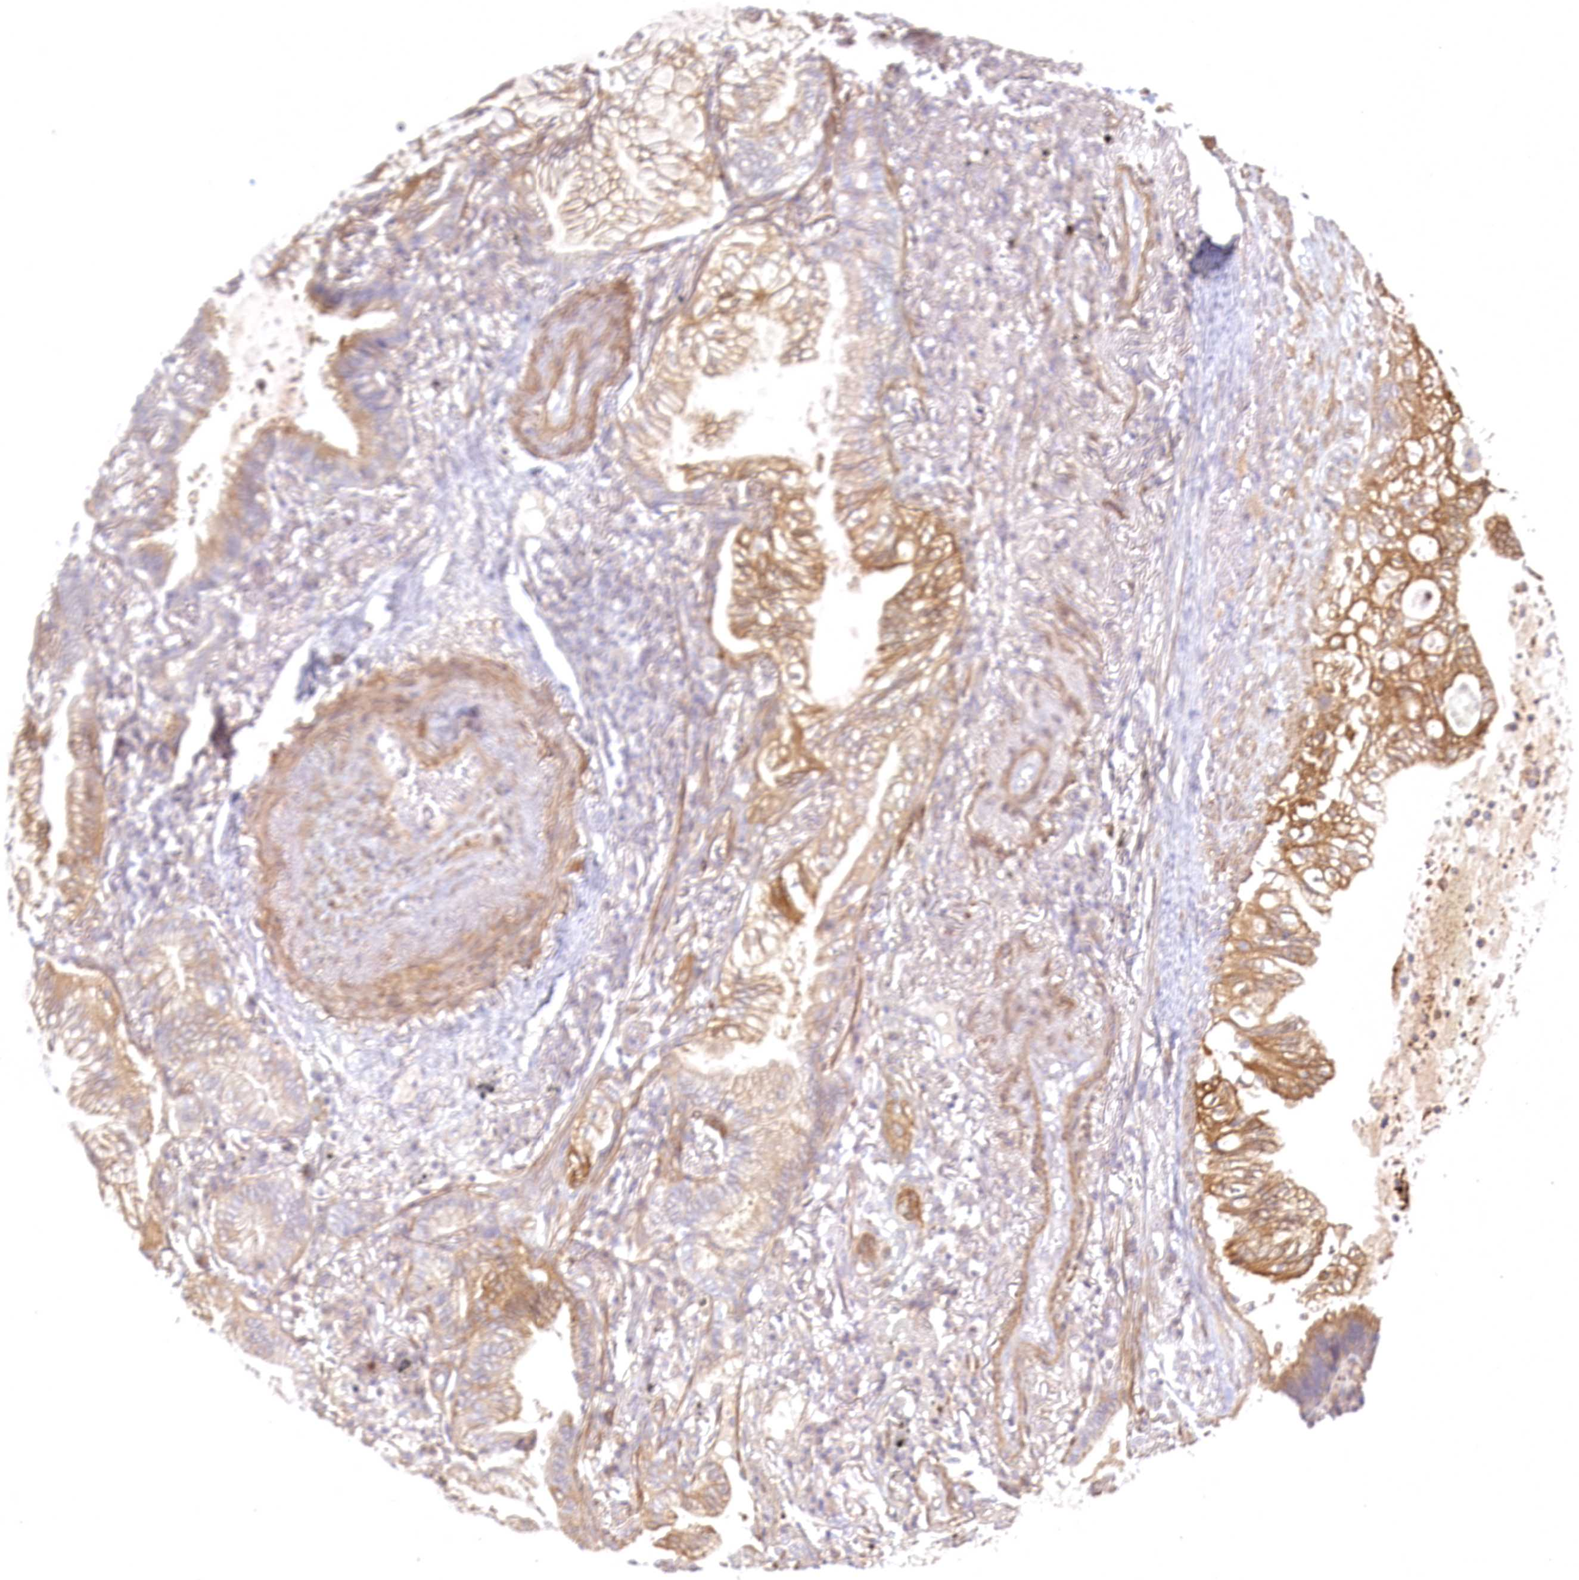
{"staining": {"intensity": "moderate", "quantity": ">75%", "location": "cytoplasmic/membranous"}, "tissue": "lung cancer", "cell_type": "Tumor cells", "image_type": "cancer", "snomed": [{"axis": "morphology", "description": "Adenocarcinoma, NOS"}, {"axis": "topography", "description": "Lung"}], "caption": "Immunohistochemistry (IHC) staining of lung adenocarcinoma, which displays medium levels of moderate cytoplasmic/membranous staining in approximately >75% of tumor cells indicating moderate cytoplasmic/membranous protein staining. The staining was performed using DAB (brown) for protein detection and nuclei were counterstained in hematoxylin (blue).", "gene": "INPP4B", "patient": {"sex": "female", "age": 70}}